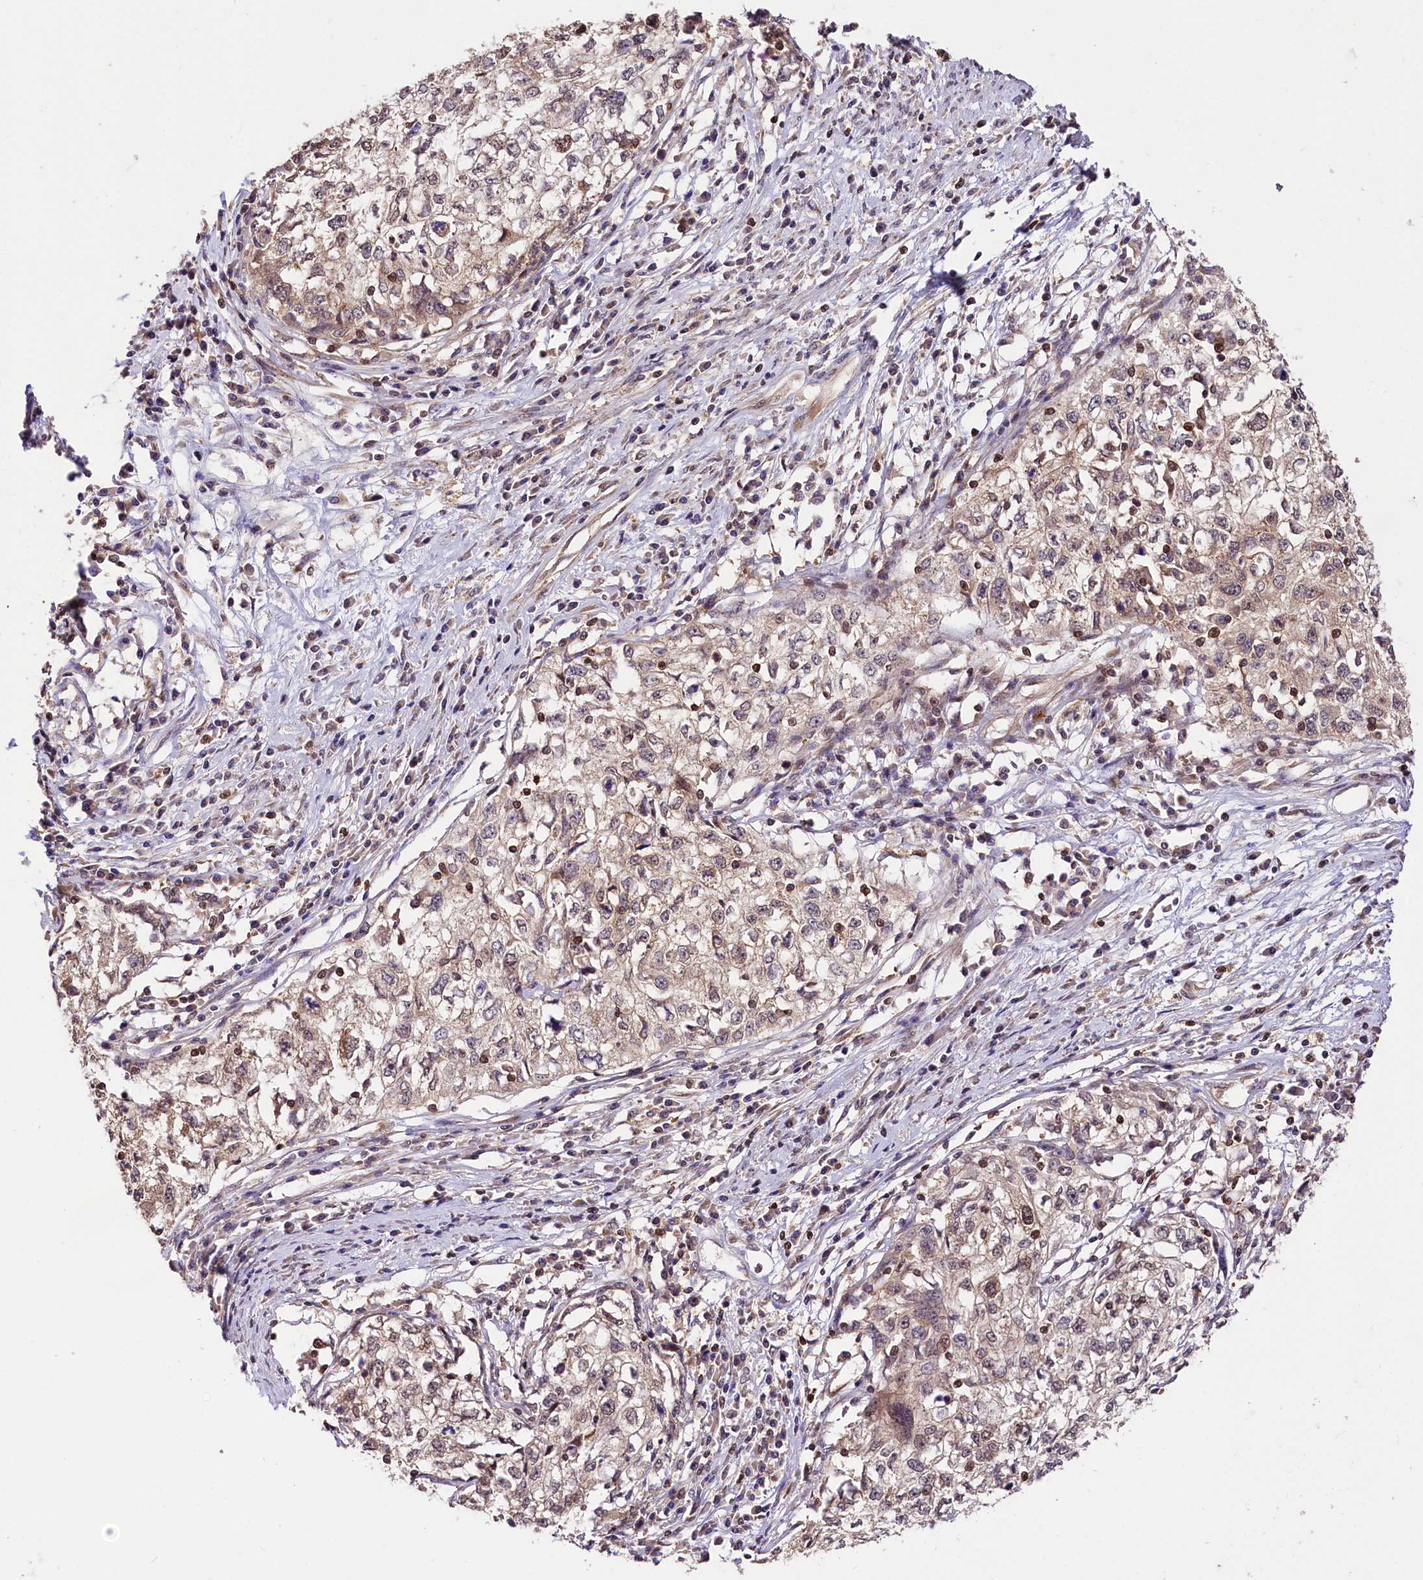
{"staining": {"intensity": "weak", "quantity": "<25%", "location": "cytoplasmic/membranous"}, "tissue": "cervical cancer", "cell_type": "Tumor cells", "image_type": "cancer", "snomed": [{"axis": "morphology", "description": "Squamous cell carcinoma, NOS"}, {"axis": "topography", "description": "Cervix"}], "caption": "Immunohistochemical staining of human cervical cancer demonstrates no significant staining in tumor cells. (Brightfield microscopy of DAB (3,3'-diaminobenzidine) immunohistochemistry (IHC) at high magnification).", "gene": "CHORDC1", "patient": {"sex": "female", "age": 57}}